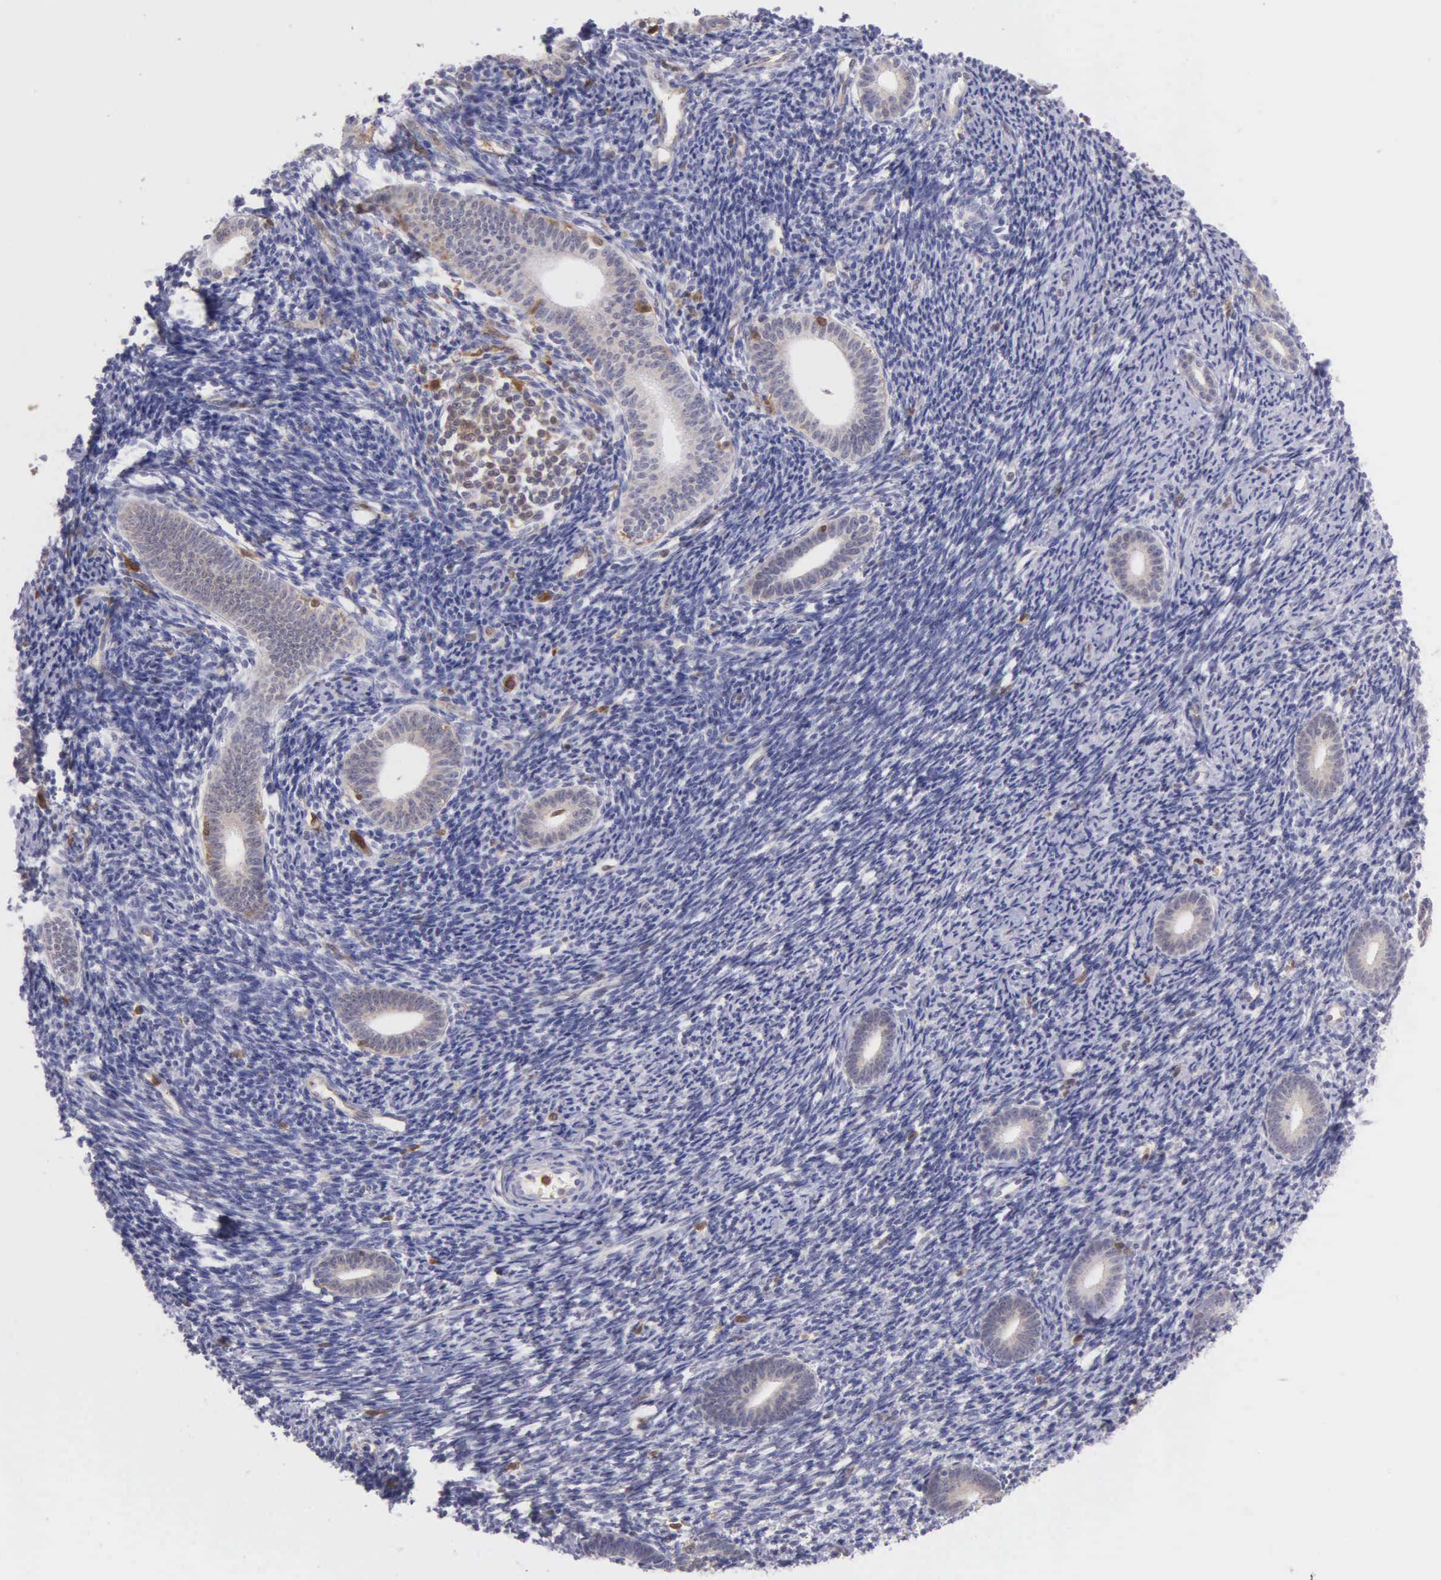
{"staining": {"intensity": "negative", "quantity": "none", "location": "none"}, "tissue": "endometrium", "cell_type": "Cells in endometrial stroma", "image_type": "normal", "snomed": [{"axis": "morphology", "description": "Normal tissue, NOS"}, {"axis": "topography", "description": "Endometrium"}], "caption": "IHC histopathology image of normal endometrium: human endometrium stained with DAB demonstrates no significant protein staining in cells in endometrial stroma.", "gene": "BID", "patient": {"sex": "female", "age": 52}}